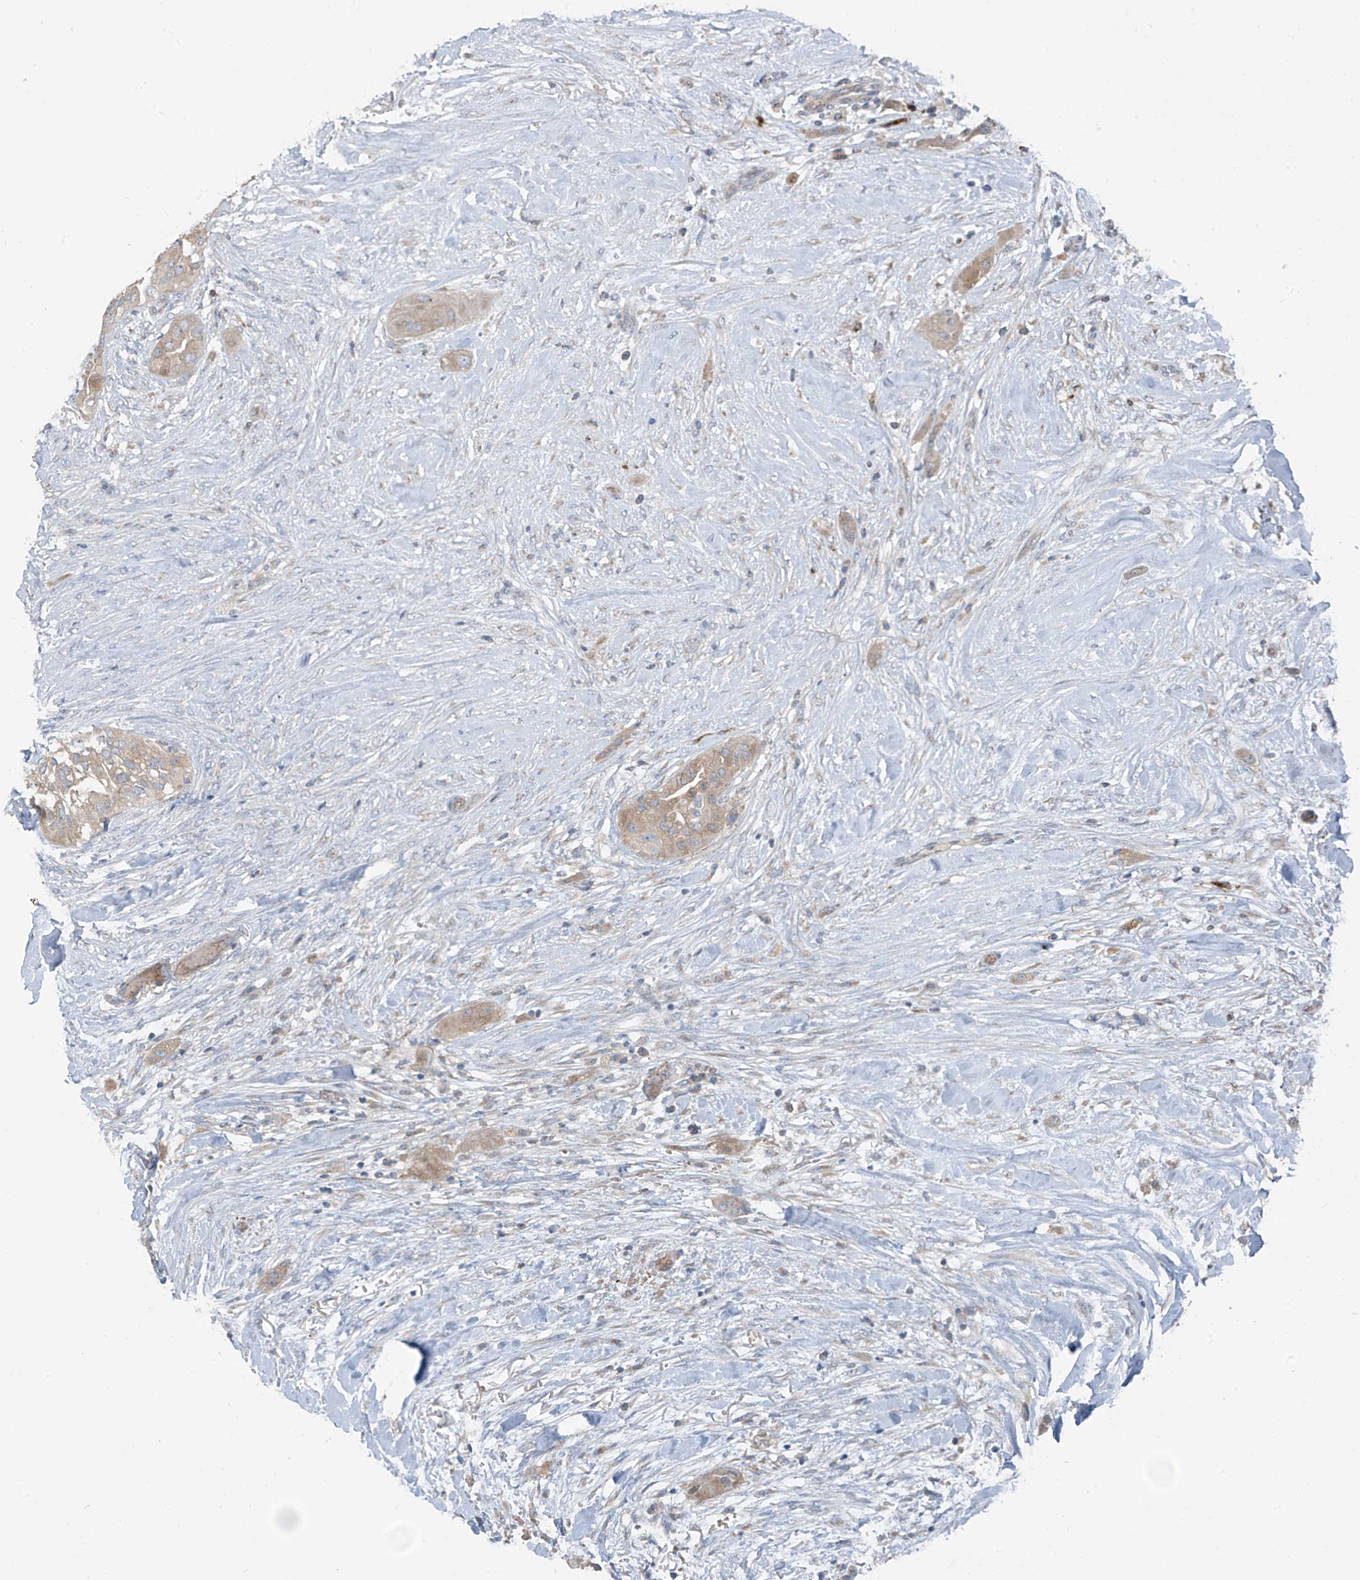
{"staining": {"intensity": "moderate", "quantity": ">75%", "location": "cytoplasmic/membranous"}, "tissue": "thyroid cancer", "cell_type": "Tumor cells", "image_type": "cancer", "snomed": [{"axis": "morphology", "description": "Papillary adenocarcinoma, NOS"}, {"axis": "topography", "description": "Thyroid gland"}], "caption": "IHC image of neoplastic tissue: human thyroid cancer stained using immunohistochemistry reveals medium levels of moderate protein expression localized specifically in the cytoplasmic/membranous of tumor cells, appearing as a cytoplasmic/membranous brown color.", "gene": "SLC12A6", "patient": {"sex": "female", "age": 59}}